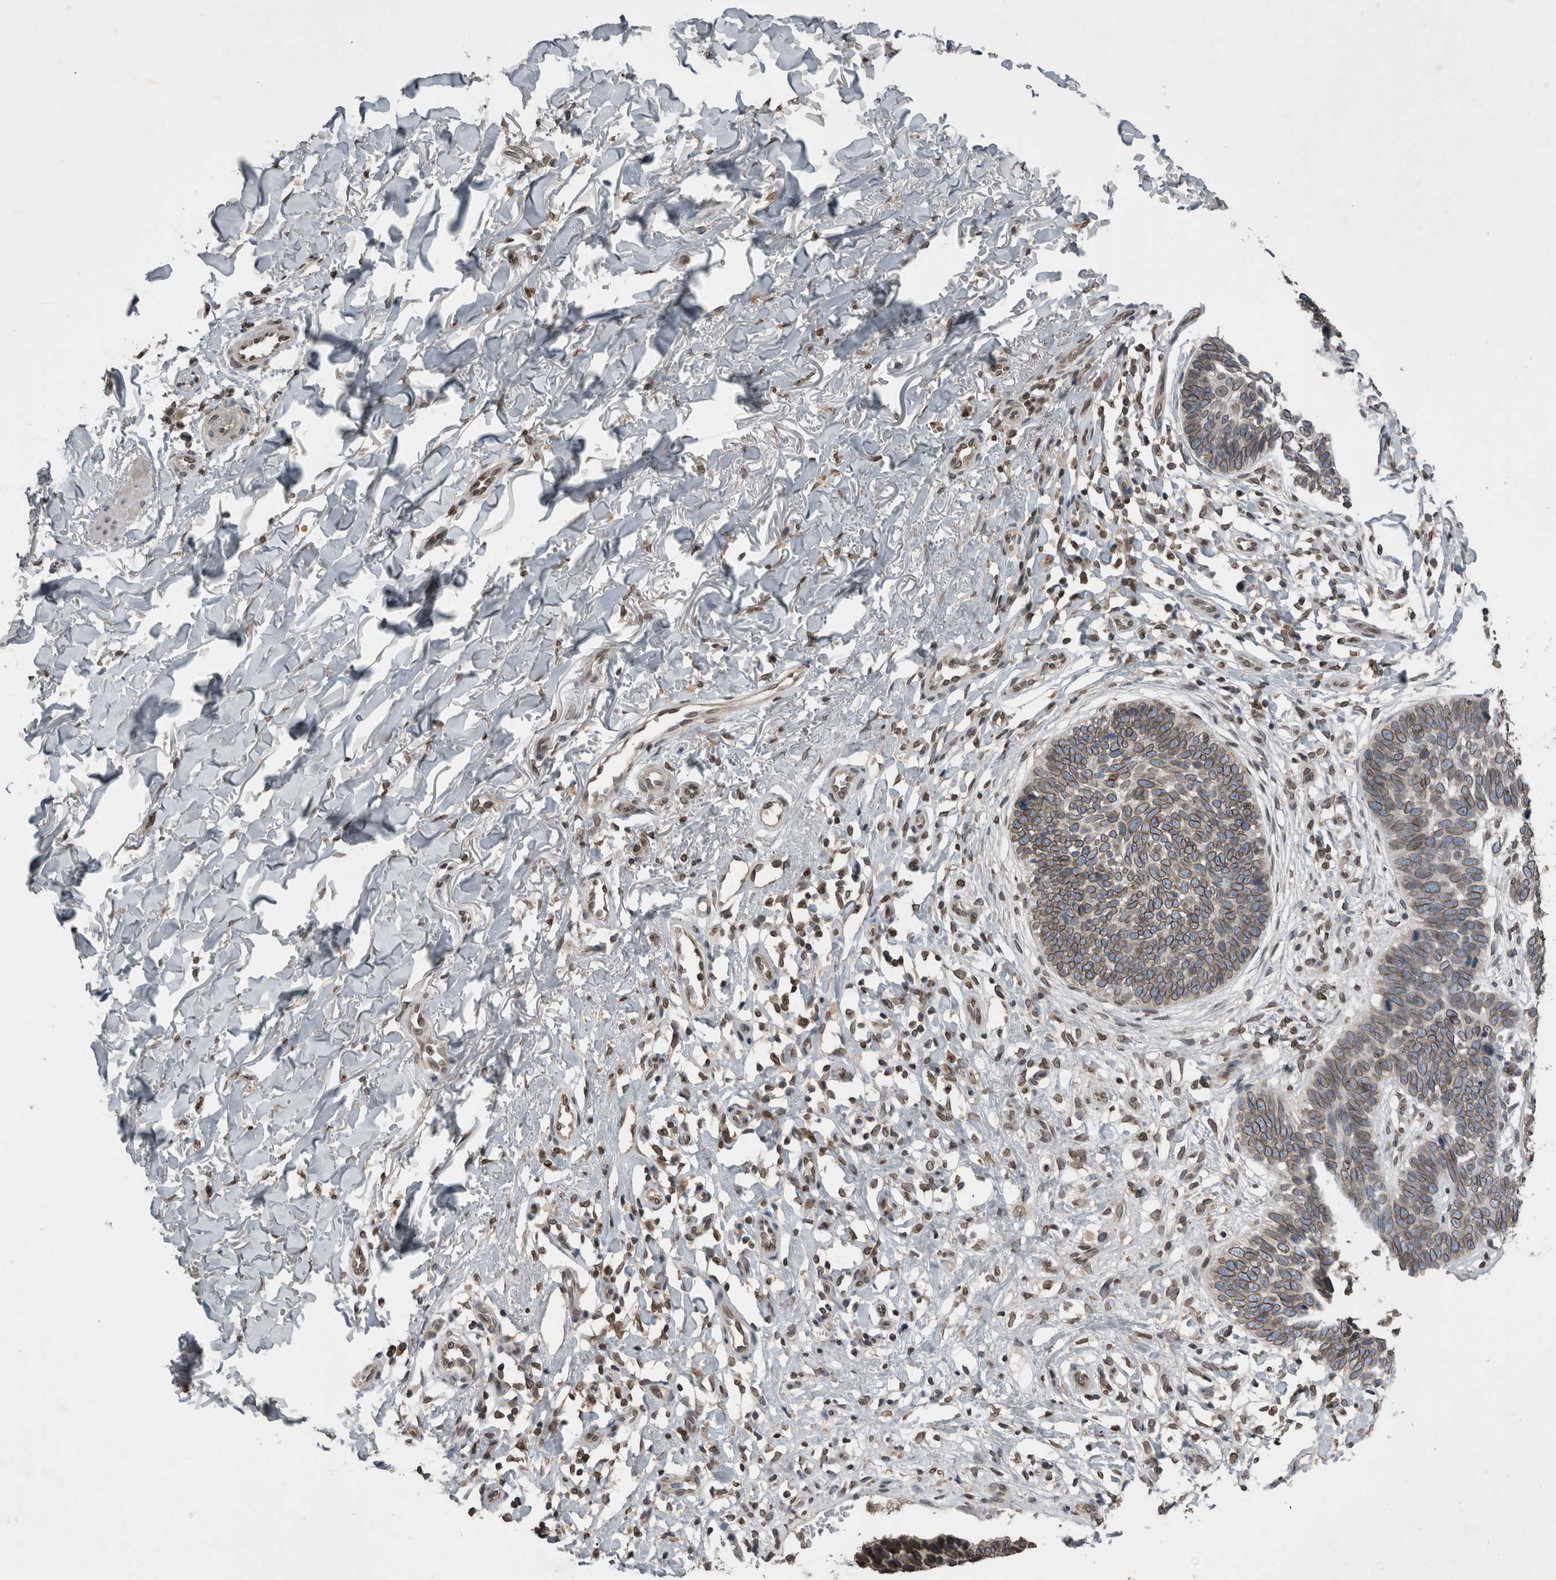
{"staining": {"intensity": "moderate", "quantity": ">75%", "location": "cytoplasmic/membranous,nuclear"}, "tissue": "skin cancer", "cell_type": "Tumor cells", "image_type": "cancer", "snomed": [{"axis": "morphology", "description": "Normal tissue, NOS"}, {"axis": "morphology", "description": "Basal cell carcinoma"}, {"axis": "topography", "description": "Skin"}], "caption": "Tumor cells show medium levels of moderate cytoplasmic/membranous and nuclear expression in about >75% of cells in basal cell carcinoma (skin). The staining is performed using DAB brown chromogen to label protein expression. The nuclei are counter-stained blue using hematoxylin.", "gene": "RANBP2", "patient": {"sex": "male", "age": 77}}